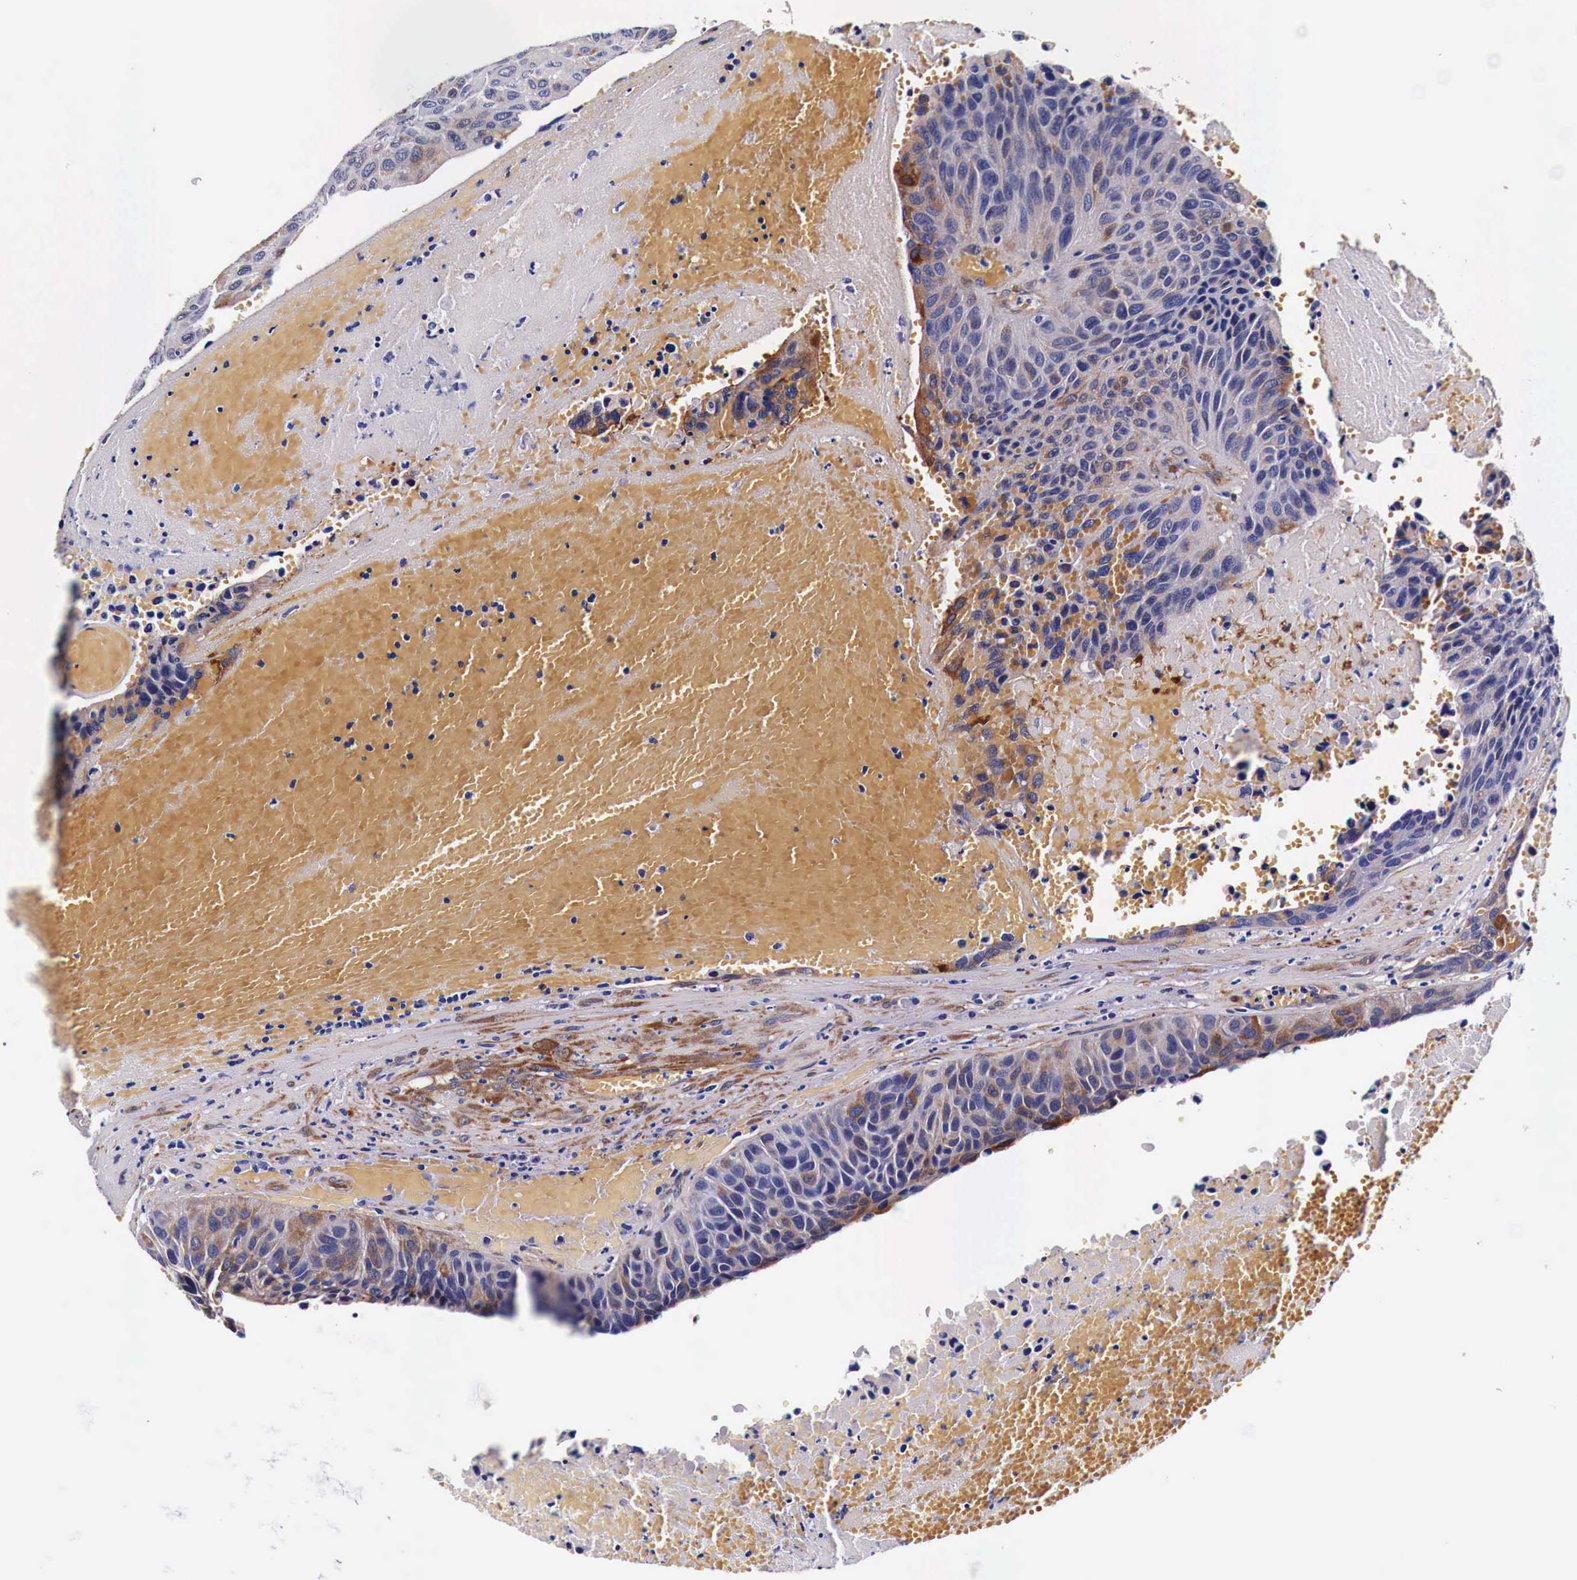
{"staining": {"intensity": "moderate", "quantity": "<25%", "location": "cytoplasmic/membranous"}, "tissue": "urothelial cancer", "cell_type": "Tumor cells", "image_type": "cancer", "snomed": [{"axis": "morphology", "description": "Urothelial carcinoma, High grade"}, {"axis": "topography", "description": "Urinary bladder"}], "caption": "Urothelial cancer was stained to show a protein in brown. There is low levels of moderate cytoplasmic/membranous staining in approximately <25% of tumor cells.", "gene": "HSPB1", "patient": {"sex": "male", "age": 66}}